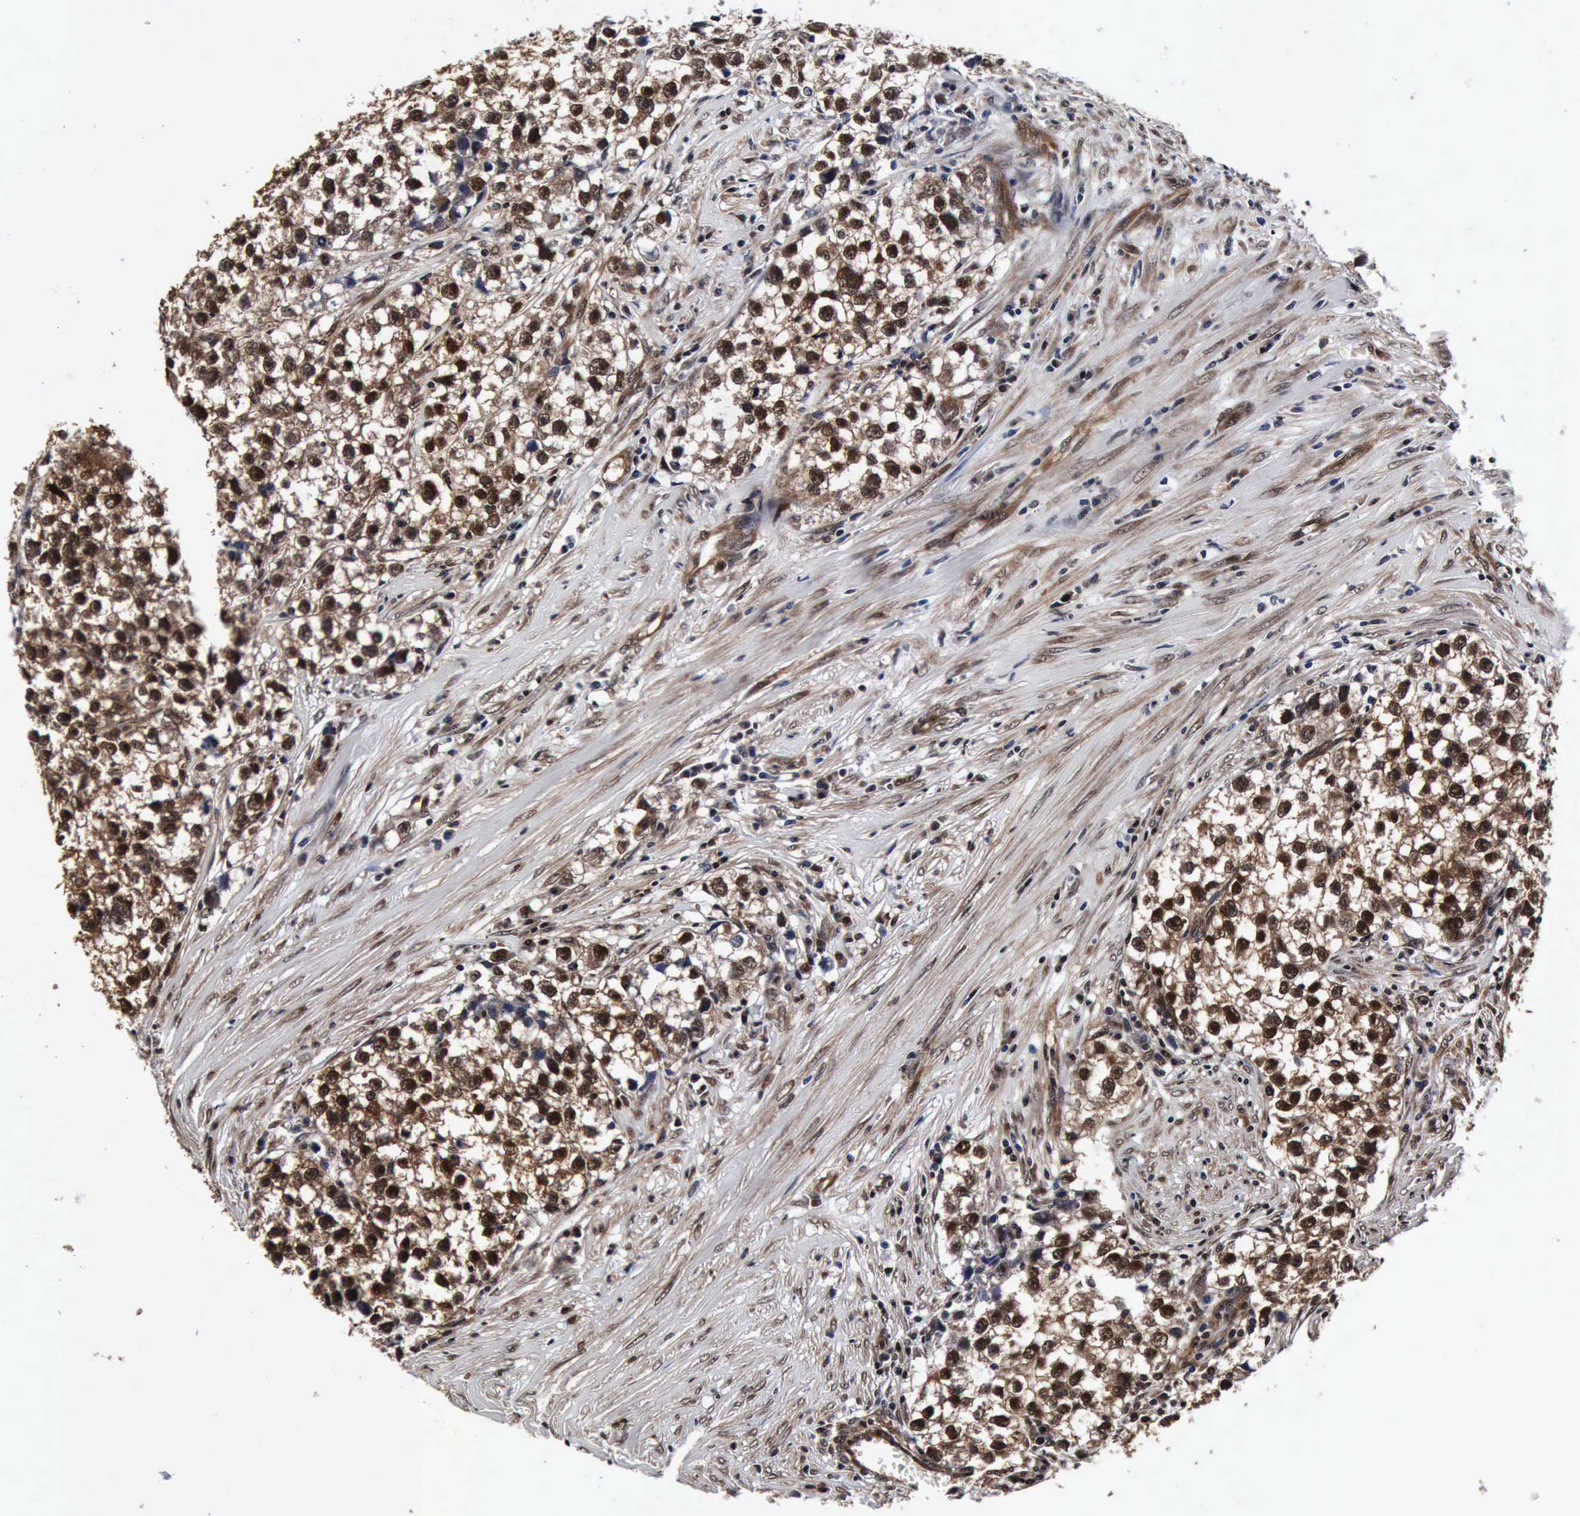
{"staining": {"intensity": "strong", "quantity": ">75%", "location": "cytoplasmic/membranous,nuclear"}, "tissue": "testis cancer", "cell_type": "Tumor cells", "image_type": "cancer", "snomed": [{"axis": "morphology", "description": "Seminoma, NOS"}, {"axis": "morphology", "description": "Carcinoma, Embryonal, NOS"}, {"axis": "topography", "description": "Testis"}], "caption": "Human testis seminoma stained with a brown dye displays strong cytoplasmic/membranous and nuclear positive positivity in about >75% of tumor cells.", "gene": "UBC", "patient": {"sex": "male", "age": 30}}